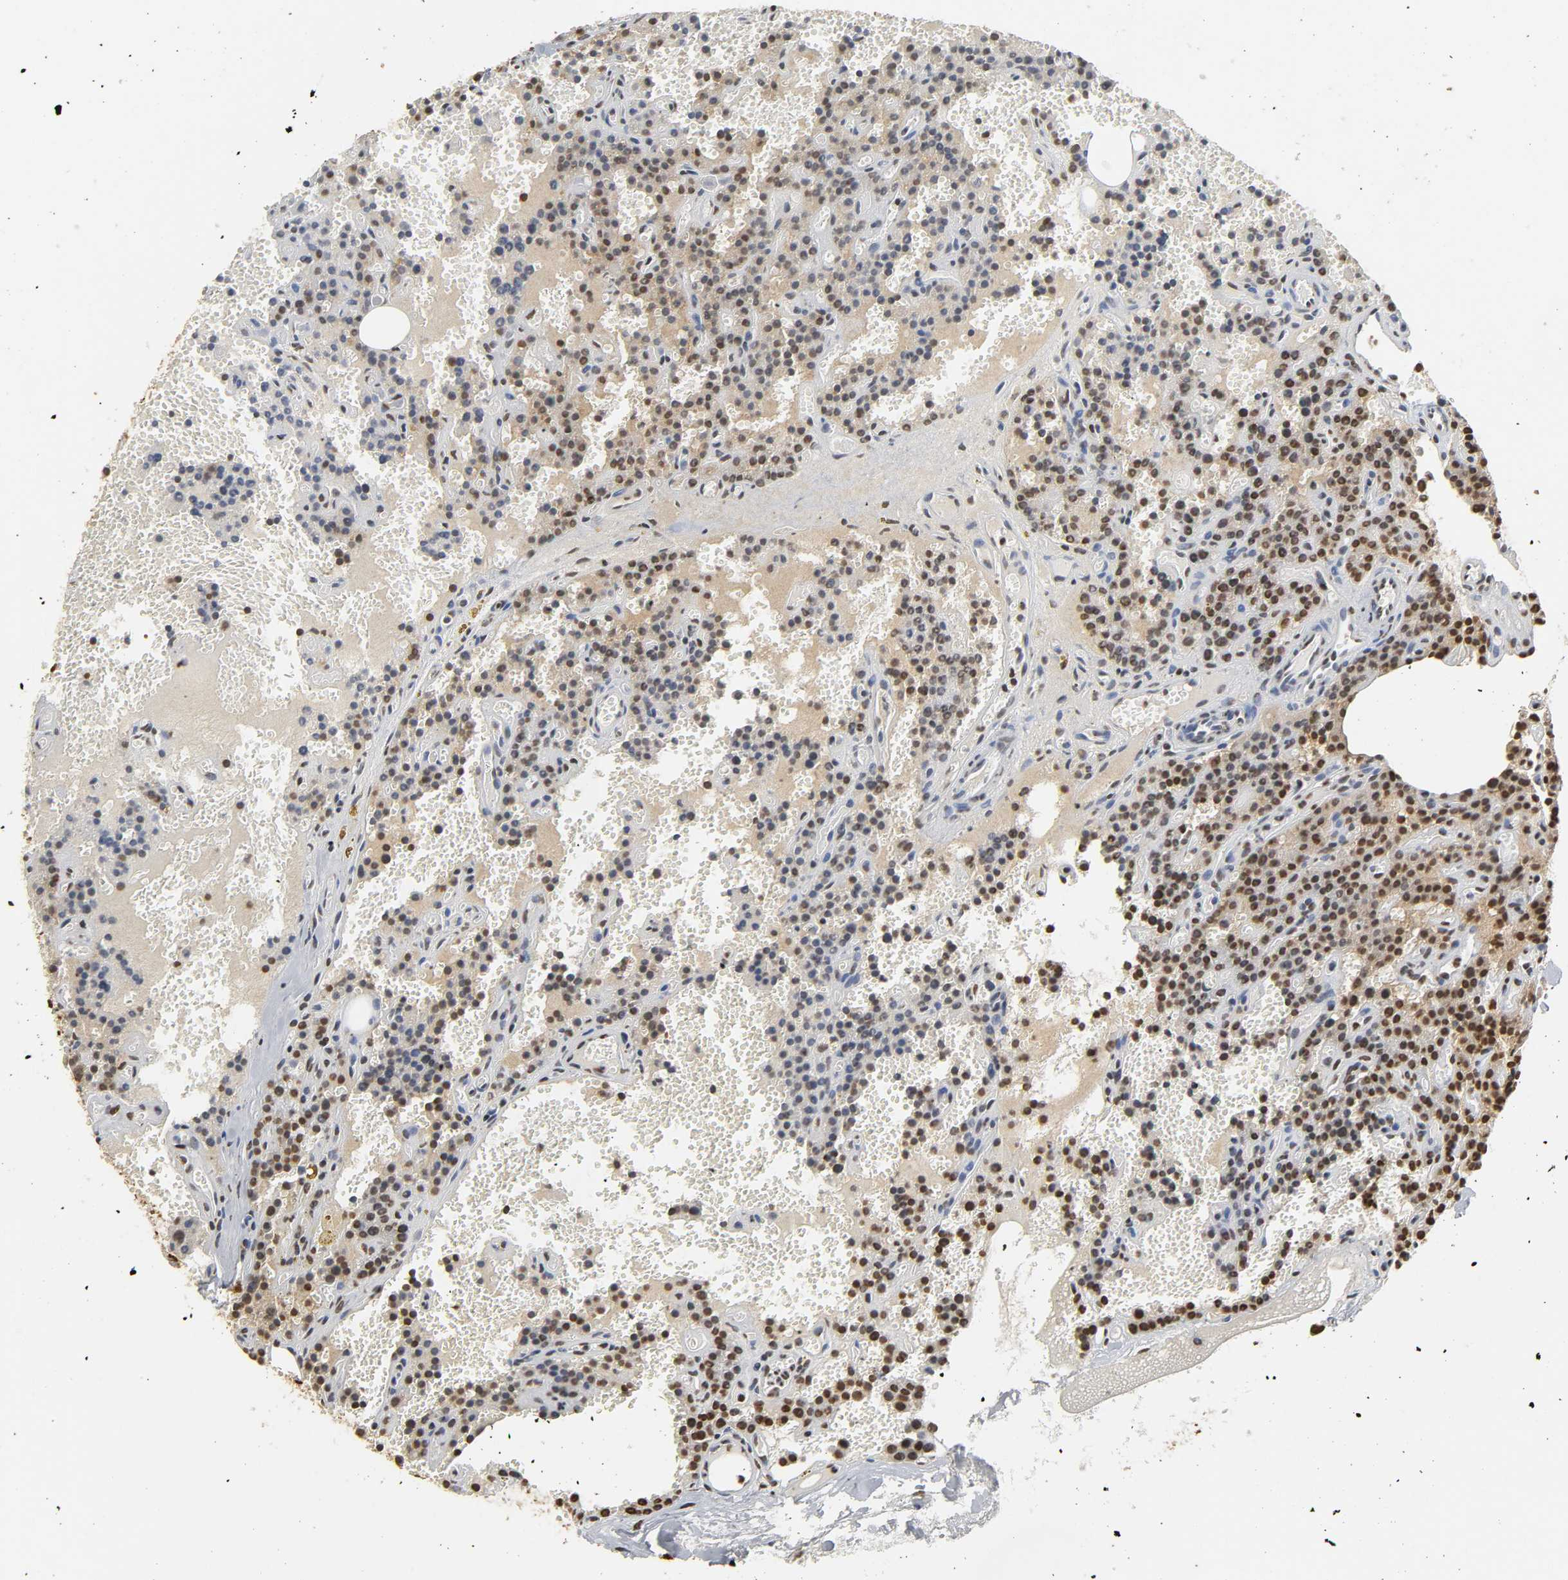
{"staining": {"intensity": "strong", "quantity": ">75%", "location": "nuclear"}, "tissue": "parathyroid gland", "cell_type": "Glandular cells", "image_type": "normal", "snomed": [{"axis": "morphology", "description": "Normal tissue, NOS"}, {"axis": "topography", "description": "Parathyroid gland"}], "caption": "A brown stain shows strong nuclear expression of a protein in glandular cells of unremarkable human parathyroid gland.", "gene": "HNRNPC", "patient": {"sex": "male", "age": 25}}